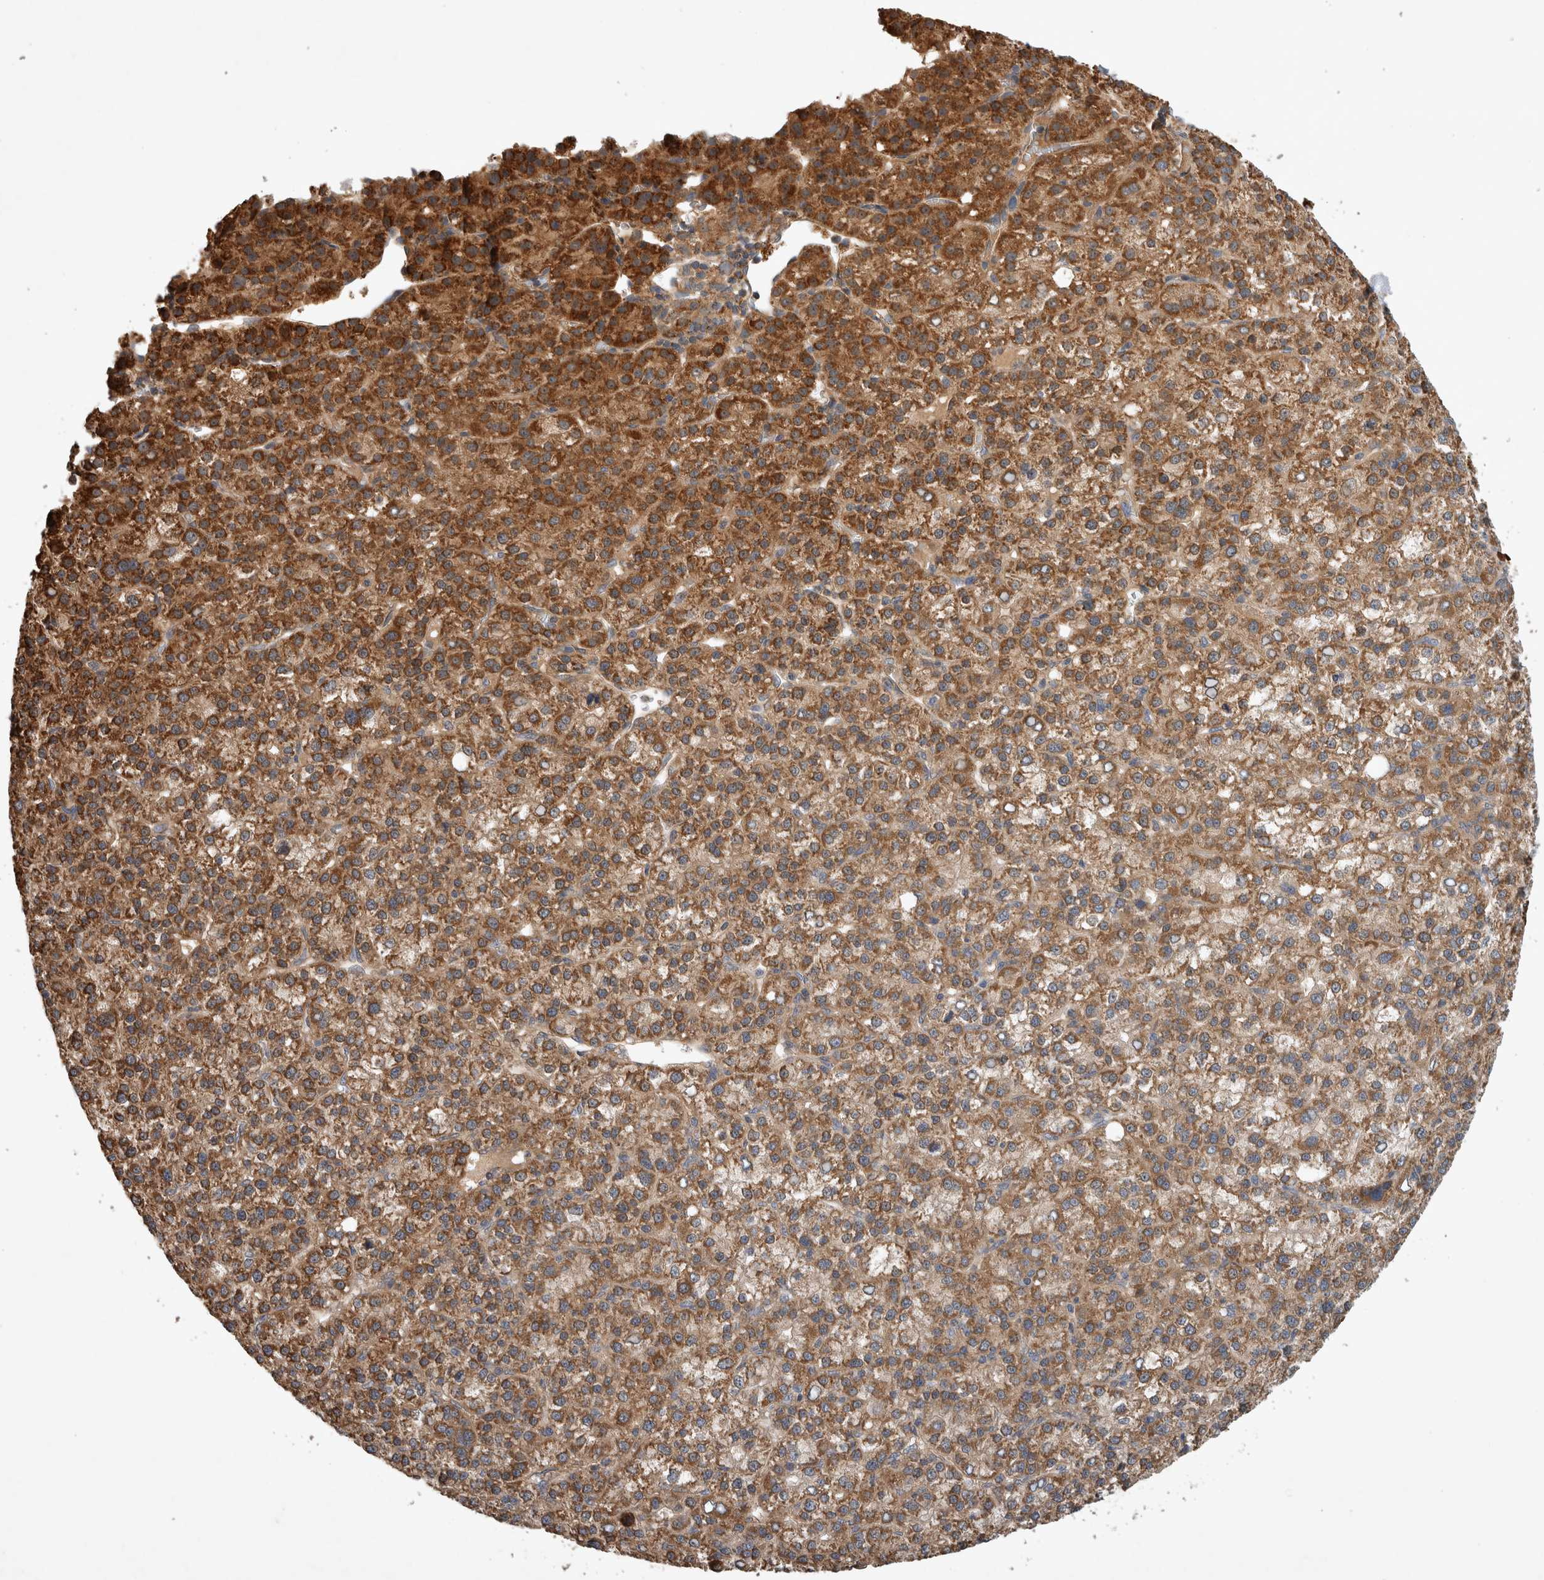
{"staining": {"intensity": "moderate", "quantity": ">75%", "location": "cytoplasmic/membranous"}, "tissue": "liver cancer", "cell_type": "Tumor cells", "image_type": "cancer", "snomed": [{"axis": "morphology", "description": "Carcinoma, Hepatocellular, NOS"}, {"axis": "topography", "description": "Liver"}], "caption": "A histopathology image of liver hepatocellular carcinoma stained for a protein shows moderate cytoplasmic/membranous brown staining in tumor cells. (Stains: DAB in brown, nuclei in blue, Microscopy: brightfield microscopy at high magnification).", "gene": "SERAC1", "patient": {"sex": "female", "age": 58}}